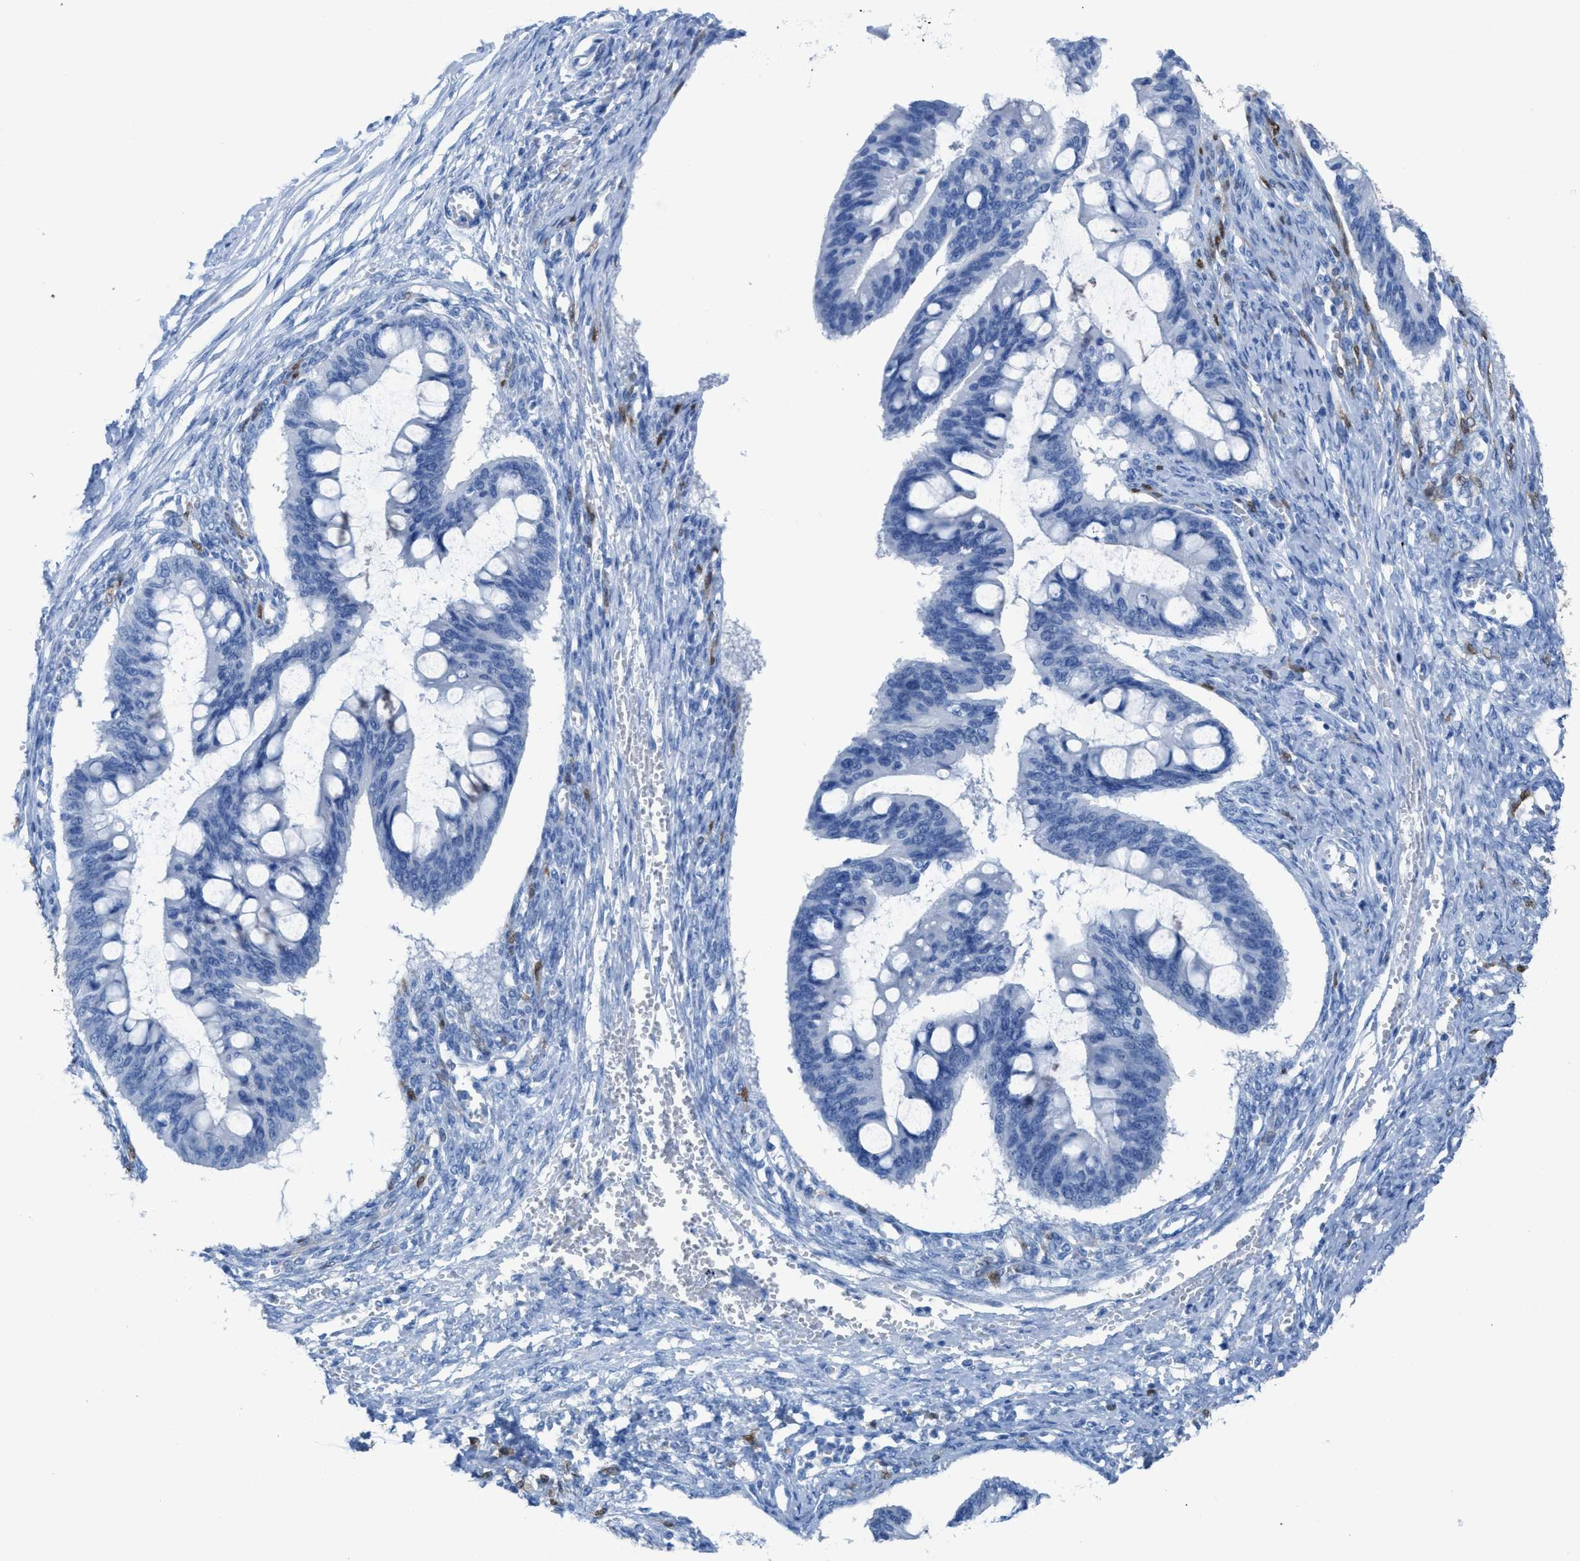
{"staining": {"intensity": "negative", "quantity": "none", "location": "none"}, "tissue": "ovarian cancer", "cell_type": "Tumor cells", "image_type": "cancer", "snomed": [{"axis": "morphology", "description": "Cystadenocarcinoma, mucinous, NOS"}, {"axis": "topography", "description": "Ovary"}], "caption": "Ovarian cancer was stained to show a protein in brown. There is no significant expression in tumor cells.", "gene": "CDKN2A", "patient": {"sex": "female", "age": 73}}